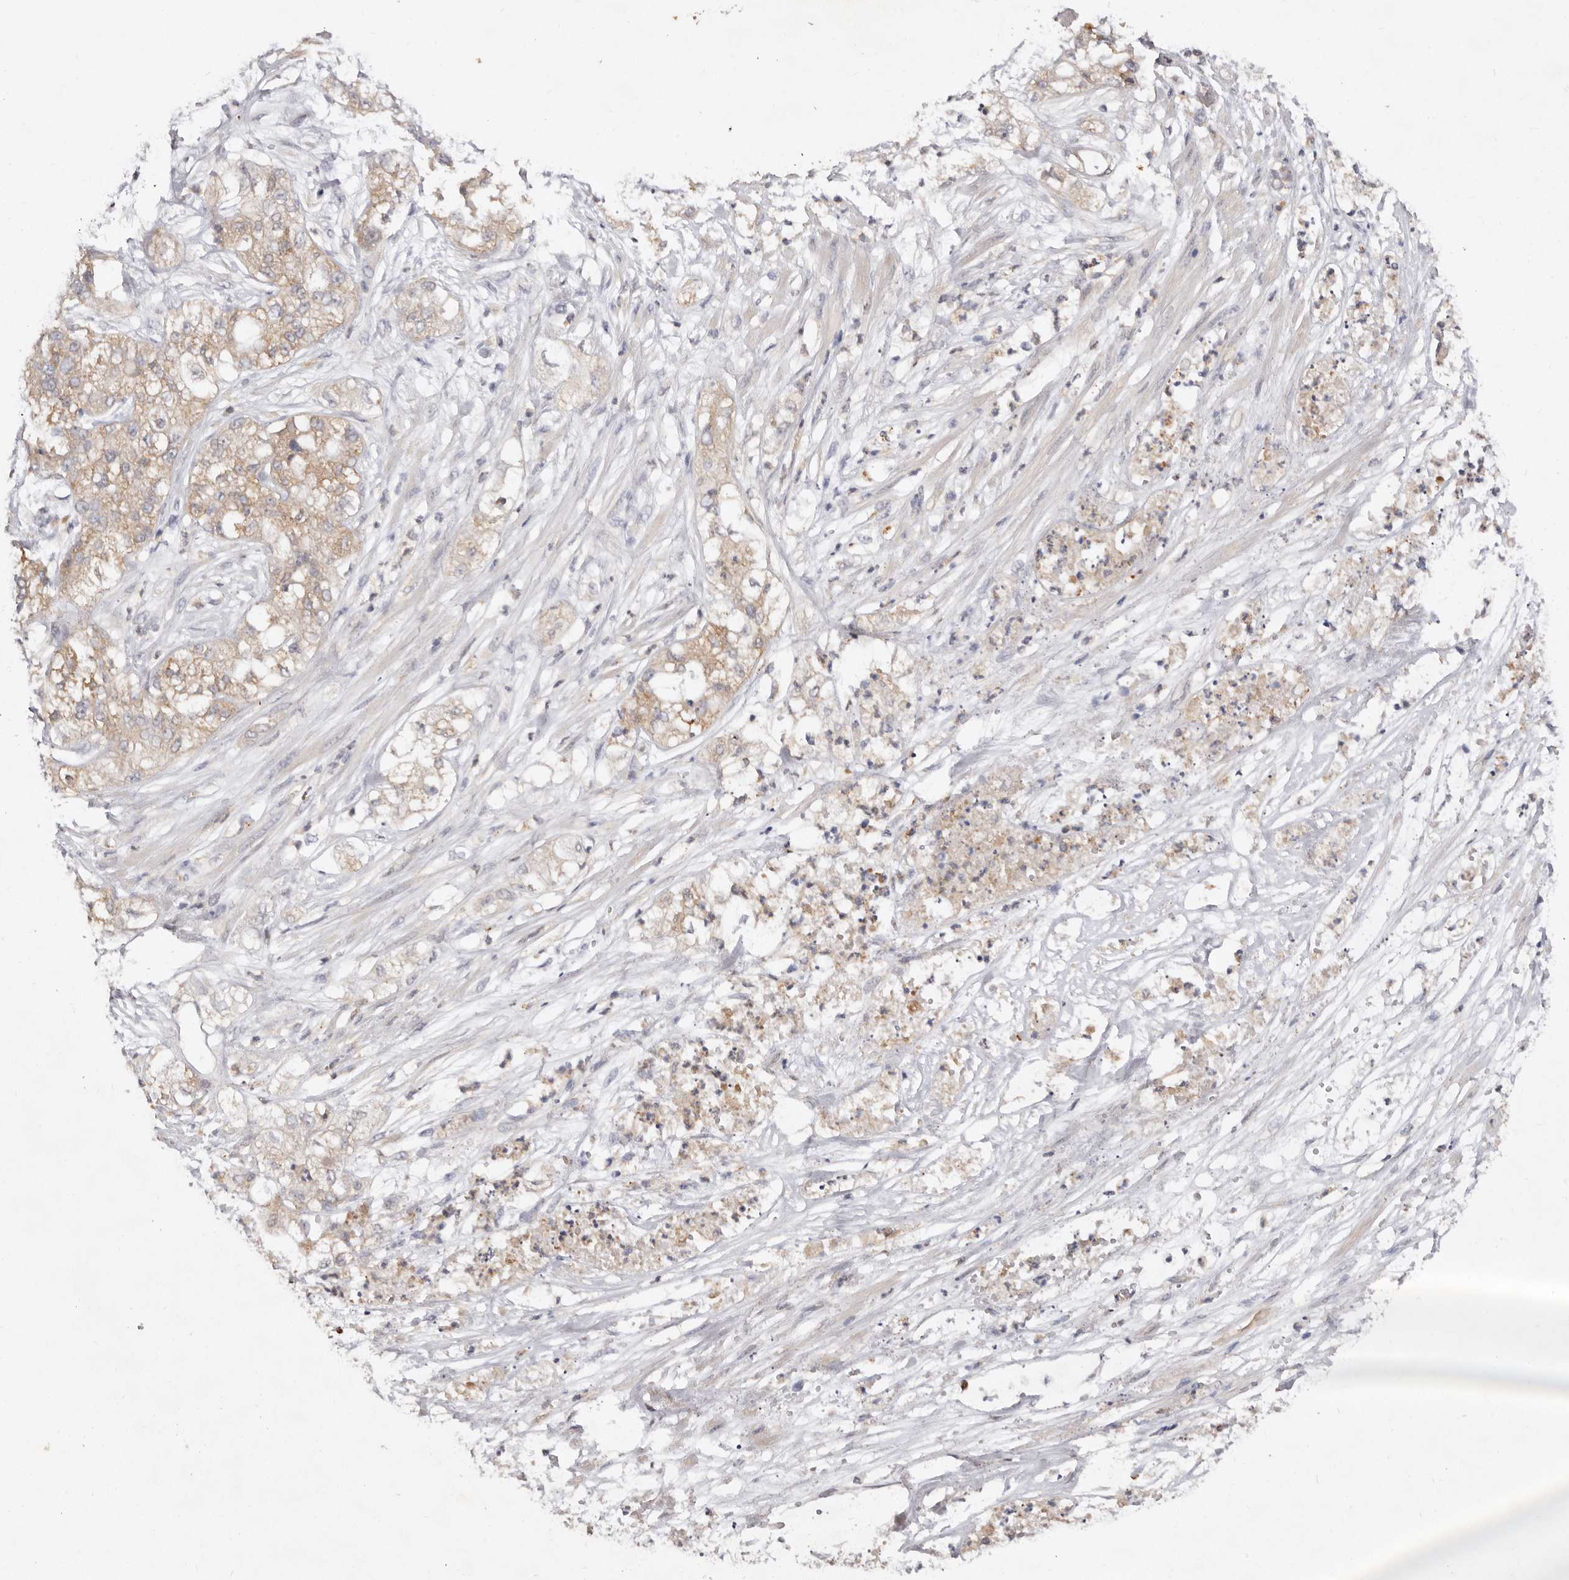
{"staining": {"intensity": "weak", "quantity": "<25%", "location": "cytoplasmic/membranous"}, "tissue": "pancreatic cancer", "cell_type": "Tumor cells", "image_type": "cancer", "snomed": [{"axis": "morphology", "description": "Adenocarcinoma, NOS"}, {"axis": "topography", "description": "Pancreas"}], "caption": "Tumor cells show no significant expression in adenocarcinoma (pancreatic). (DAB immunohistochemistry (IHC), high magnification).", "gene": "EDEM1", "patient": {"sex": "female", "age": 78}}